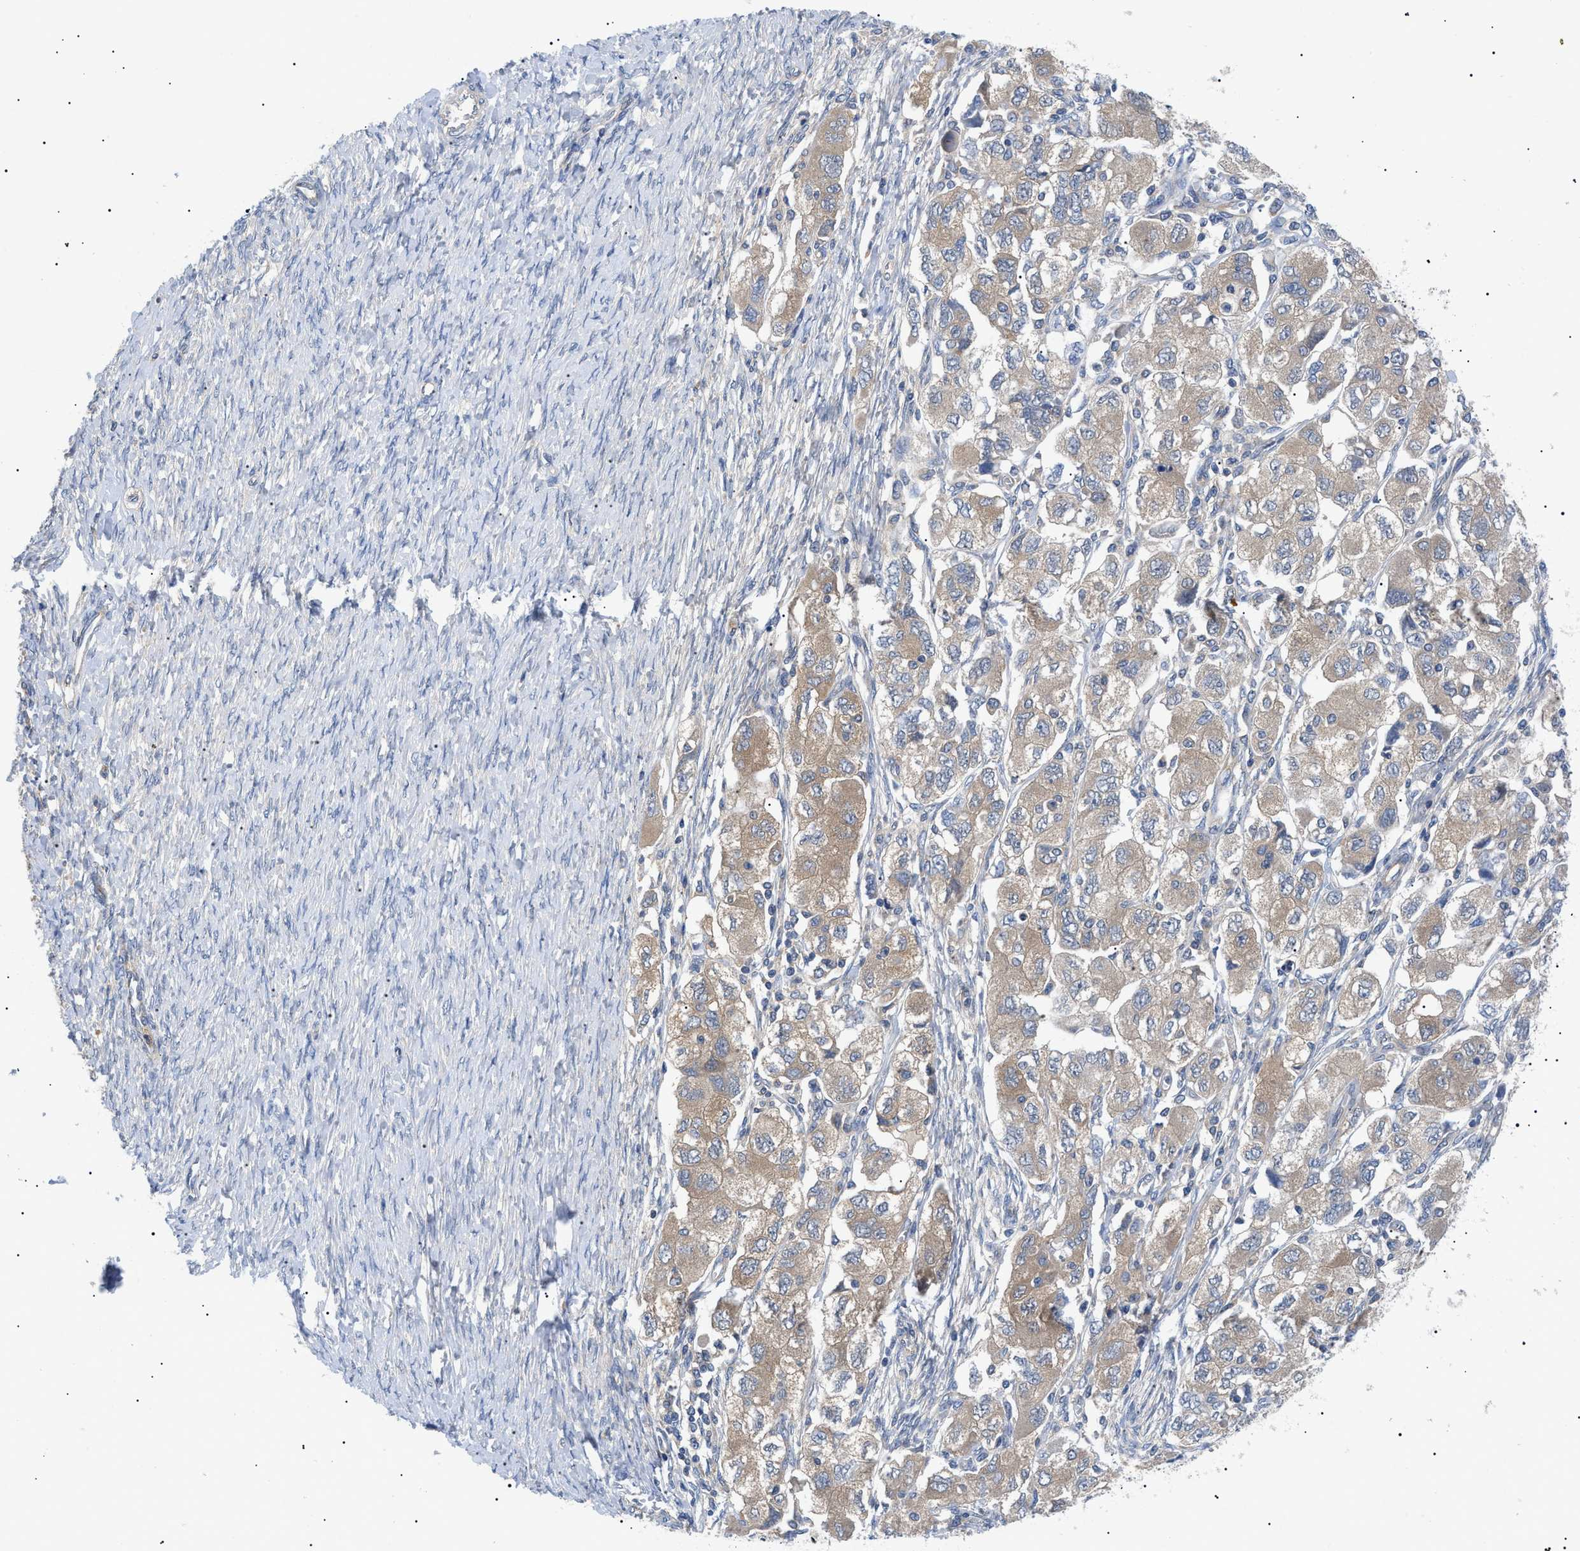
{"staining": {"intensity": "moderate", "quantity": ">75%", "location": "cytoplasmic/membranous"}, "tissue": "ovarian cancer", "cell_type": "Tumor cells", "image_type": "cancer", "snomed": [{"axis": "morphology", "description": "Carcinoma, NOS"}, {"axis": "morphology", "description": "Cystadenocarcinoma, serous, NOS"}, {"axis": "topography", "description": "Ovary"}], "caption": "Immunohistochemistry image of ovarian cancer stained for a protein (brown), which displays medium levels of moderate cytoplasmic/membranous positivity in approximately >75% of tumor cells.", "gene": "RIPK1", "patient": {"sex": "female", "age": 69}}